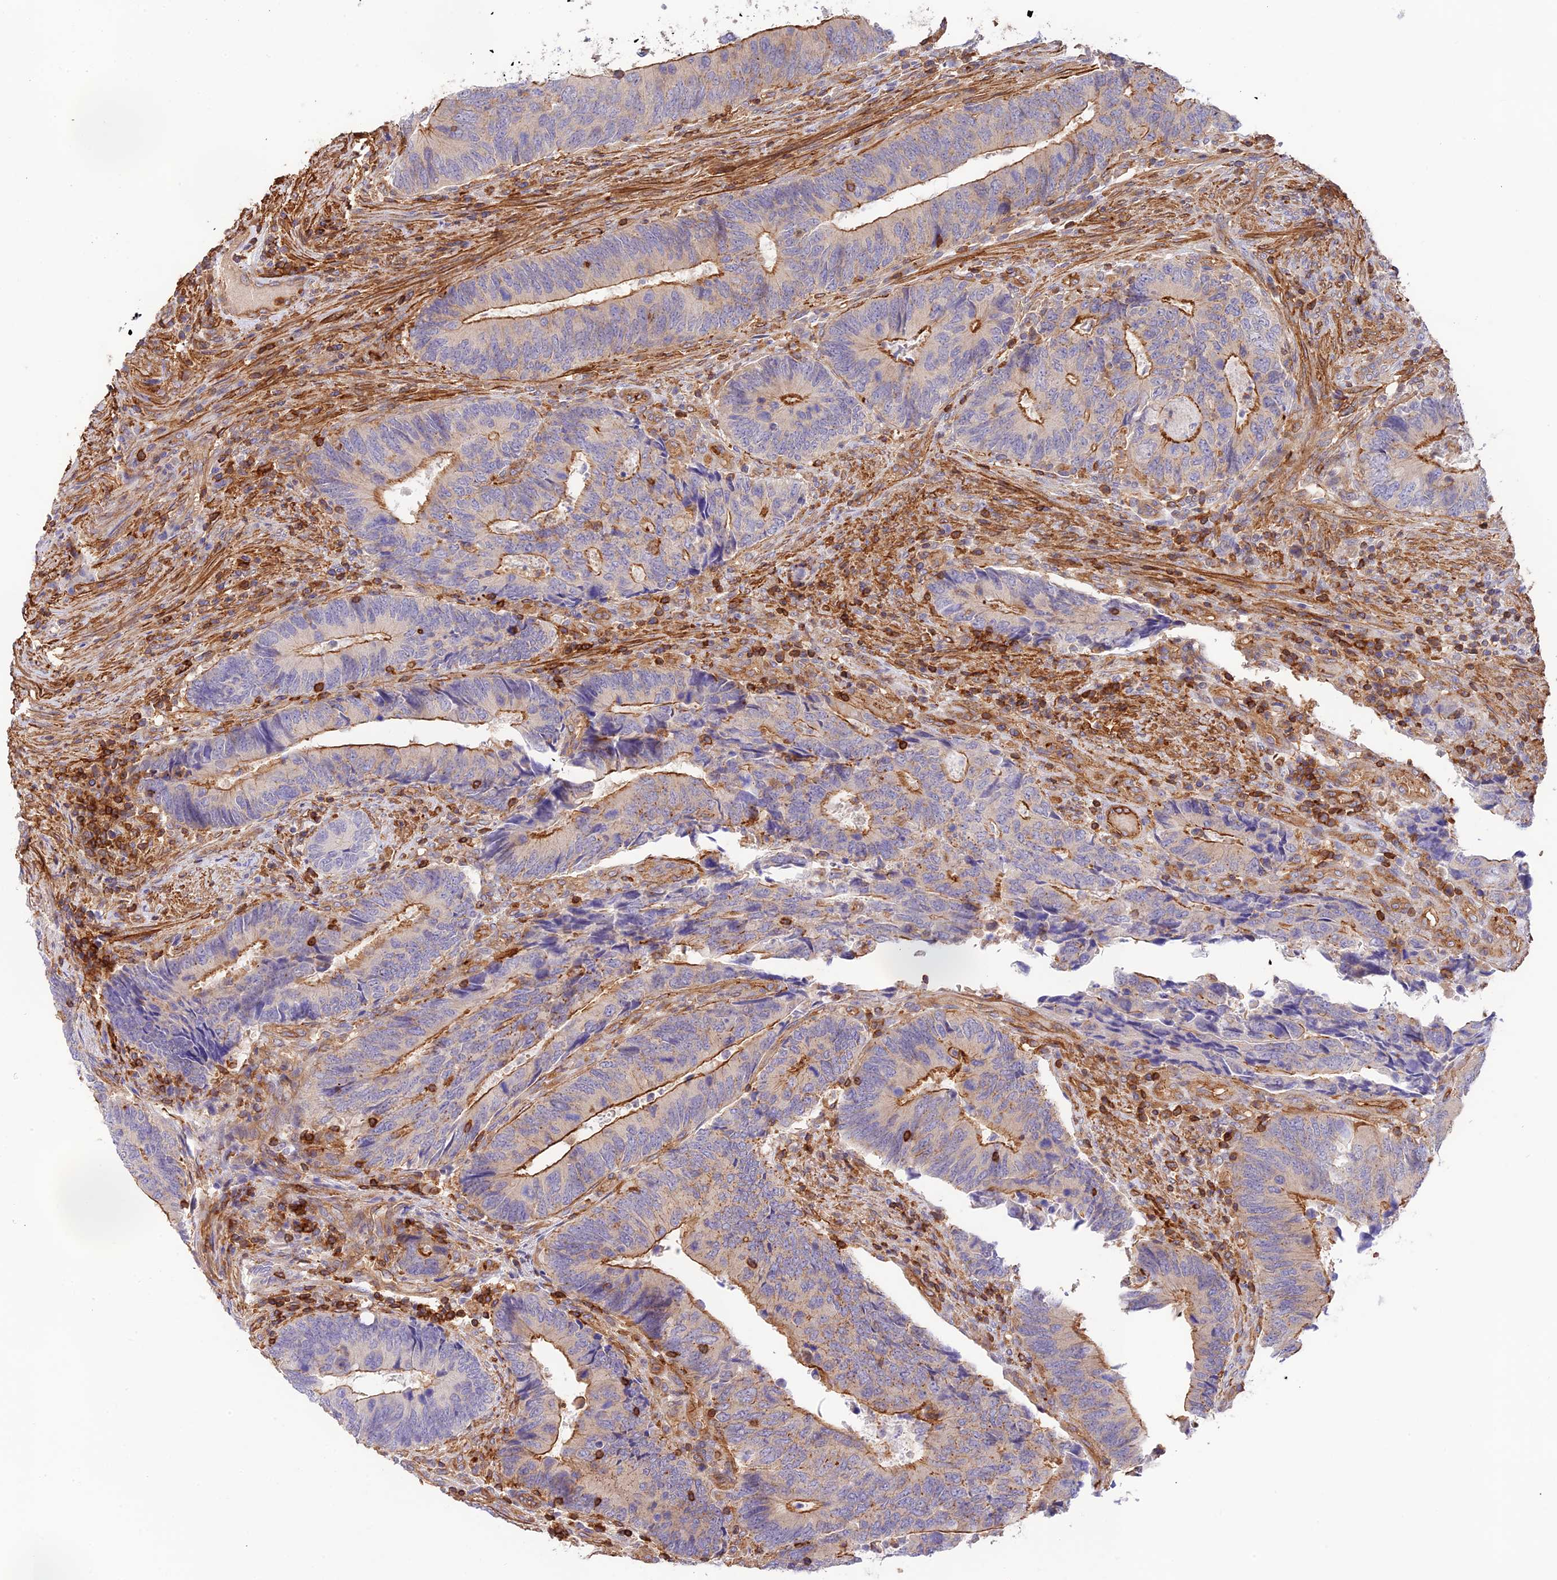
{"staining": {"intensity": "strong", "quantity": "<25%", "location": "cytoplasmic/membranous"}, "tissue": "colorectal cancer", "cell_type": "Tumor cells", "image_type": "cancer", "snomed": [{"axis": "morphology", "description": "Adenocarcinoma, NOS"}, {"axis": "topography", "description": "Colon"}], "caption": "Immunohistochemistry (IHC) image of adenocarcinoma (colorectal) stained for a protein (brown), which shows medium levels of strong cytoplasmic/membranous staining in approximately <25% of tumor cells.", "gene": "DENND1C", "patient": {"sex": "male", "age": 87}}